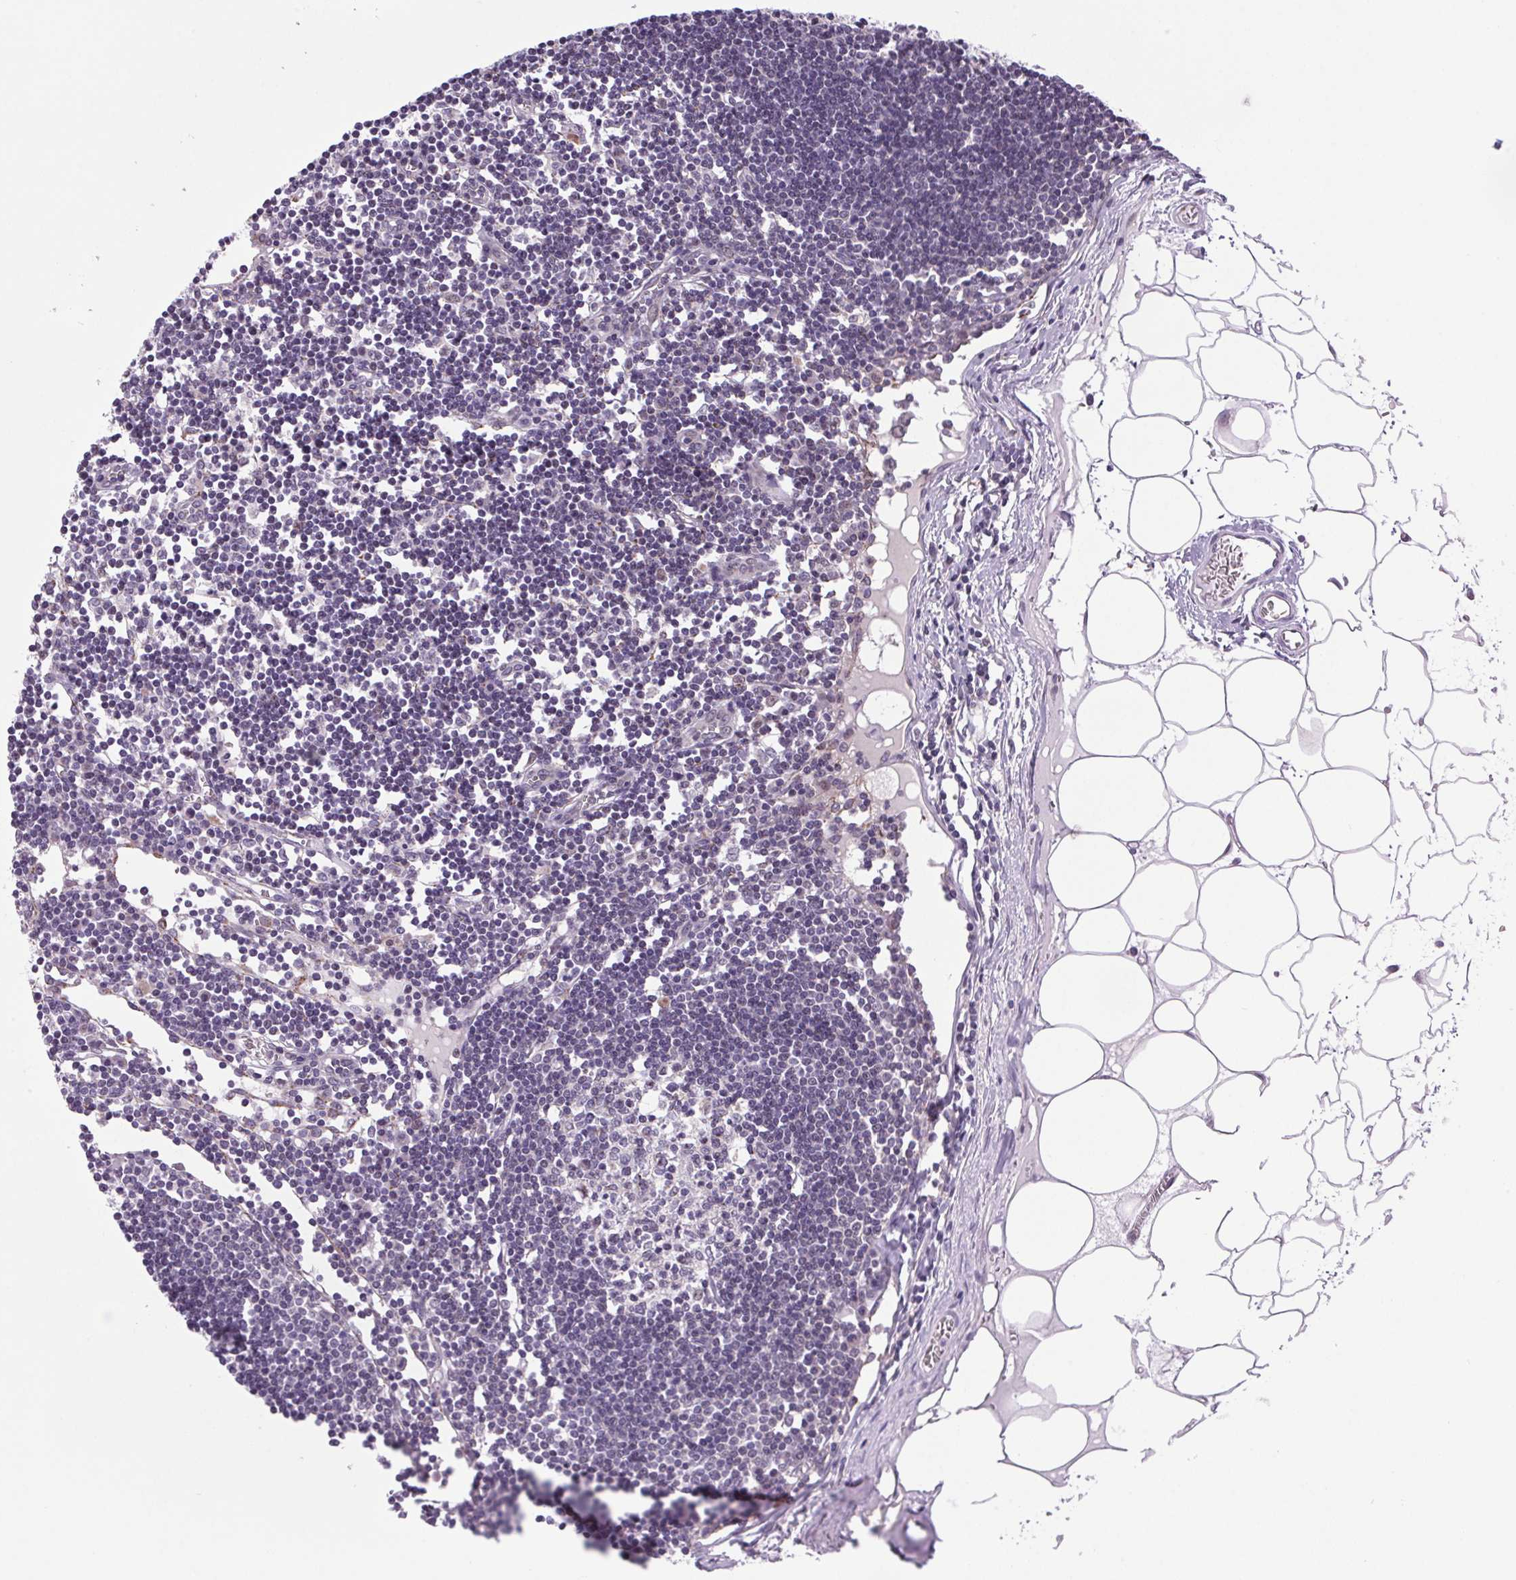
{"staining": {"intensity": "negative", "quantity": "none", "location": "none"}, "tissue": "lymph node", "cell_type": "Germinal center cells", "image_type": "normal", "snomed": [{"axis": "morphology", "description": "Normal tissue, NOS"}, {"axis": "topography", "description": "Lymph node"}], "caption": "Germinal center cells are negative for brown protein staining in normal lymph node. Nuclei are stained in blue.", "gene": "AKR1E2", "patient": {"sex": "female", "age": 65}}